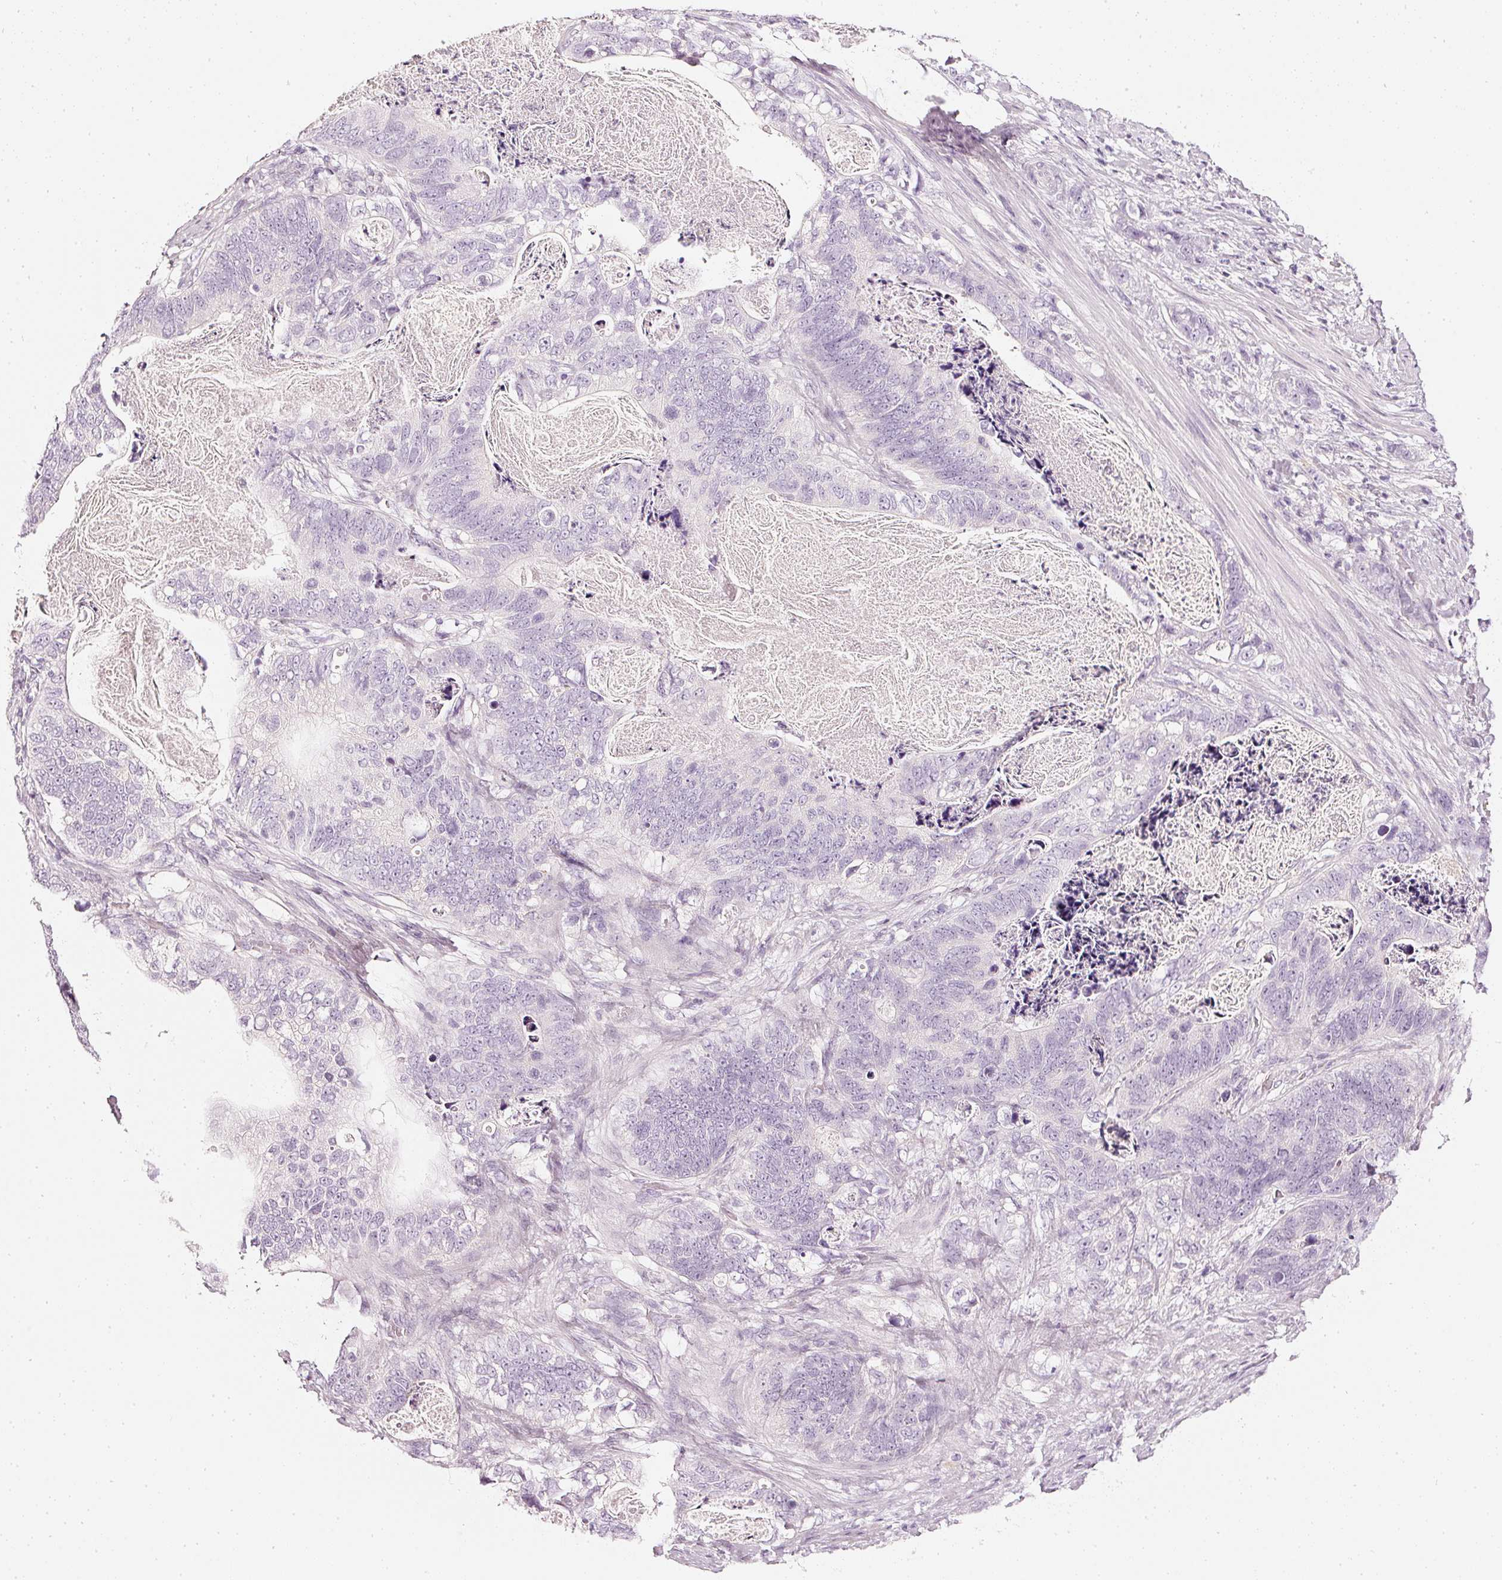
{"staining": {"intensity": "negative", "quantity": "none", "location": "none"}, "tissue": "stomach cancer", "cell_type": "Tumor cells", "image_type": "cancer", "snomed": [{"axis": "morphology", "description": "Normal tissue, NOS"}, {"axis": "morphology", "description": "Adenocarcinoma, NOS"}, {"axis": "topography", "description": "Stomach"}], "caption": "This is an immunohistochemistry (IHC) histopathology image of stomach cancer. There is no expression in tumor cells.", "gene": "CNP", "patient": {"sex": "female", "age": 89}}